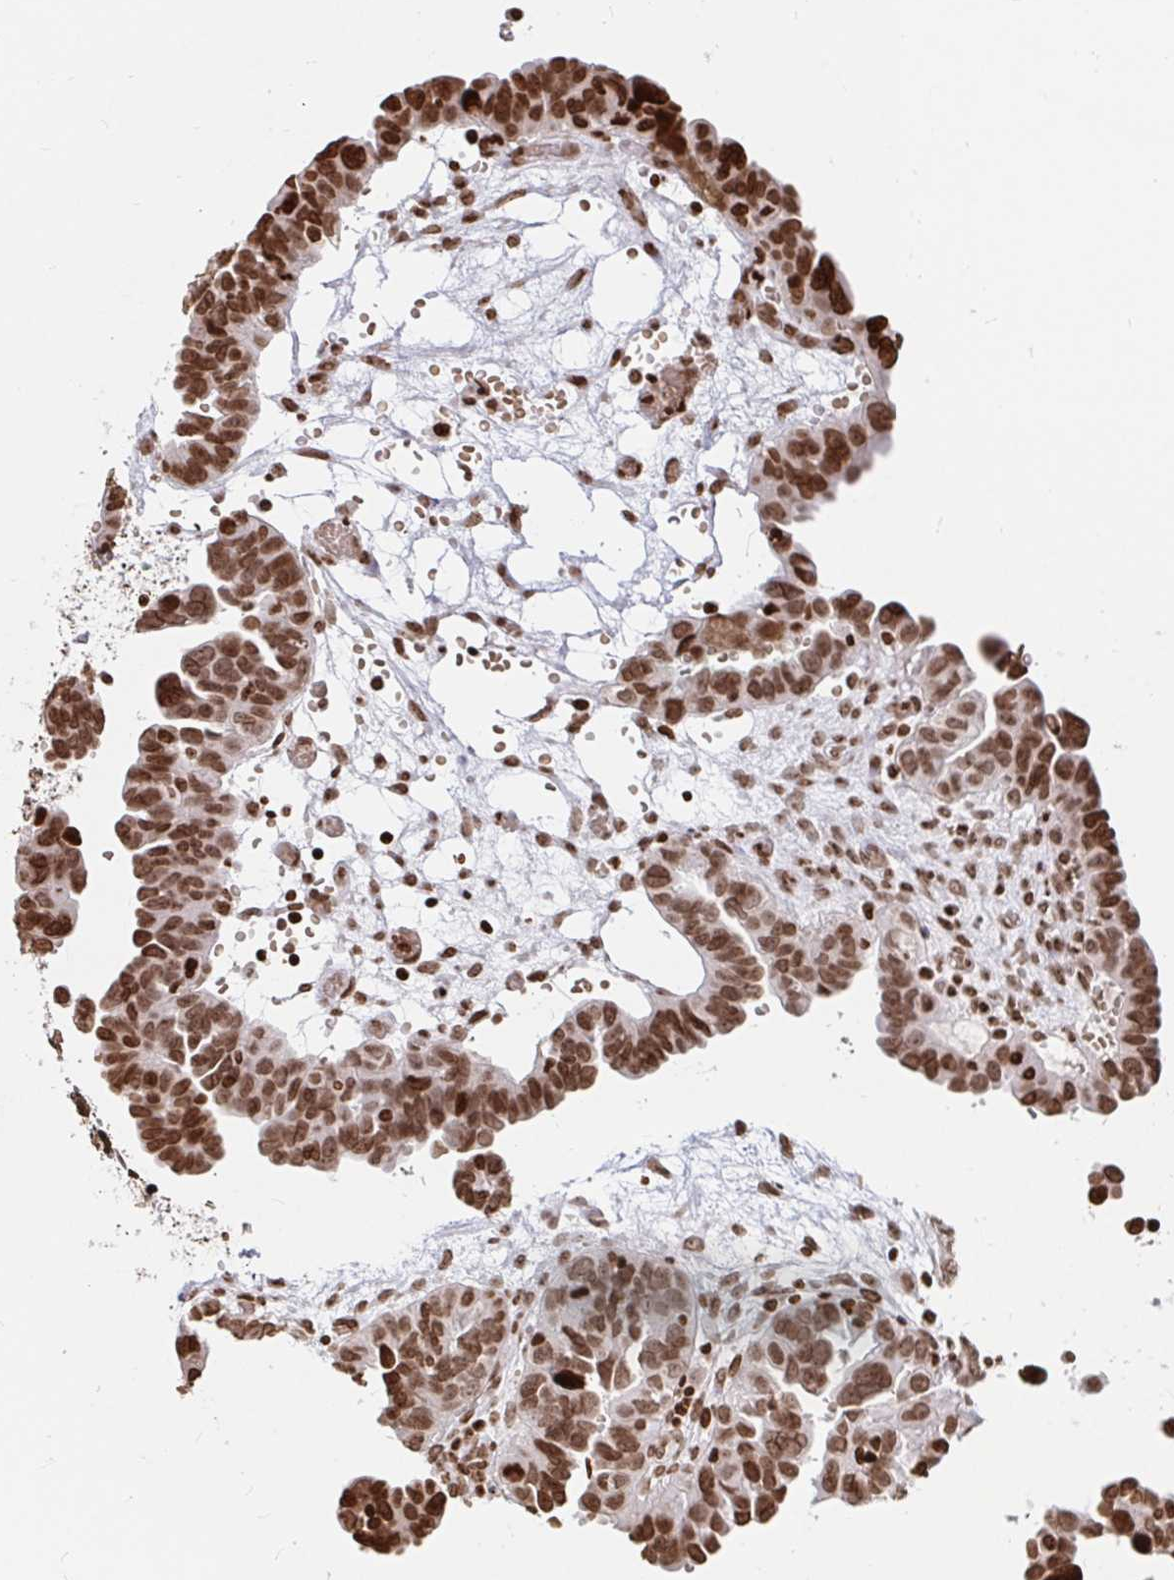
{"staining": {"intensity": "moderate", "quantity": ">75%", "location": "nuclear"}, "tissue": "ovarian cancer", "cell_type": "Tumor cells", "image_type": "cancer", "snomed": [{"axis": "morphology", "description": "Cystadenocarcinoma, serous, NOS"}, {"axis": "topography", "description": "Ovary"}], "caption": "Ovarian serous cystadenocarcinoma tissue reveals moderate nuclear expression in about >75% of tumor cells, visualized by immunohistochemistry. The protein is stained brown, and the nuclei are stained in blue (DAB IHC with brightfield microscopy, high magnification).", "gene": "H2BC5", "patient": {"sex": "female", "age": 64}}